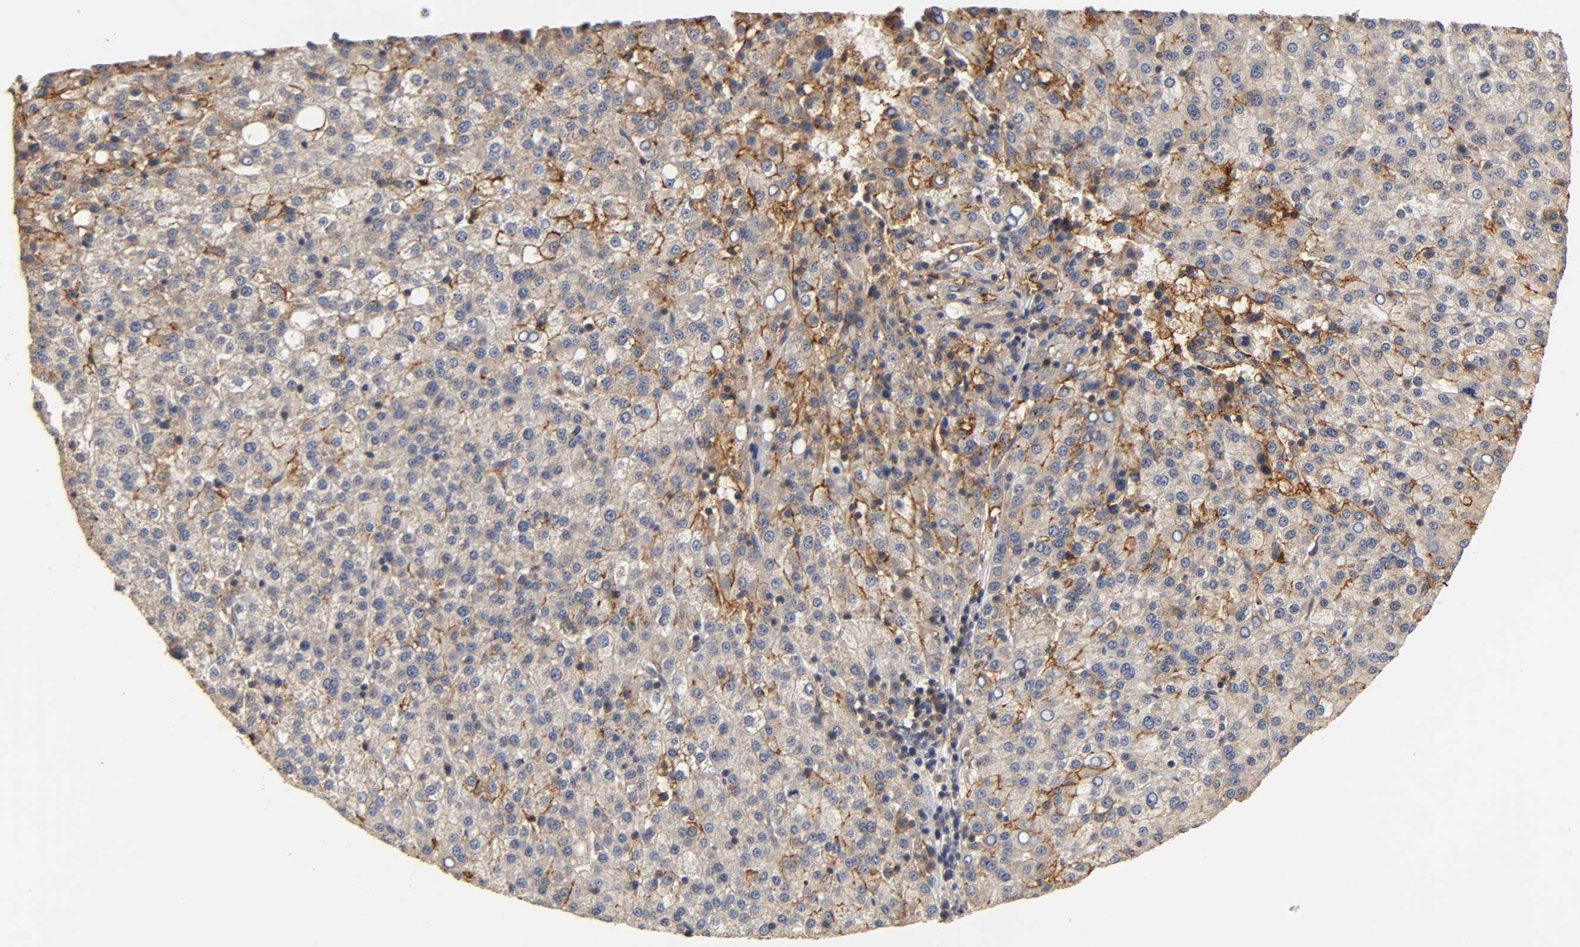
{"staining": {"intensity": "negative", "quantity": "none", "location": "none"}, "tissue": "liver cancer", "cell_type": "Tumor cells", "image_type": "cancer", "snomed": [{"axis": "morphology", "description": "Carcinoma, Hepatocellular, NOS"}, {"axis": "topography", "description": "Liver"}], "caption": "The photomicrograph displays no staining of tumor cells in liver hepatocellular carcinoma. (Brightfield microscopy of DAB (3,3'-diaminobenzidine) immunohistochemistry at high magnification).", "gene": "SCAP", "patient": {"sex": "female", "age": 58}}